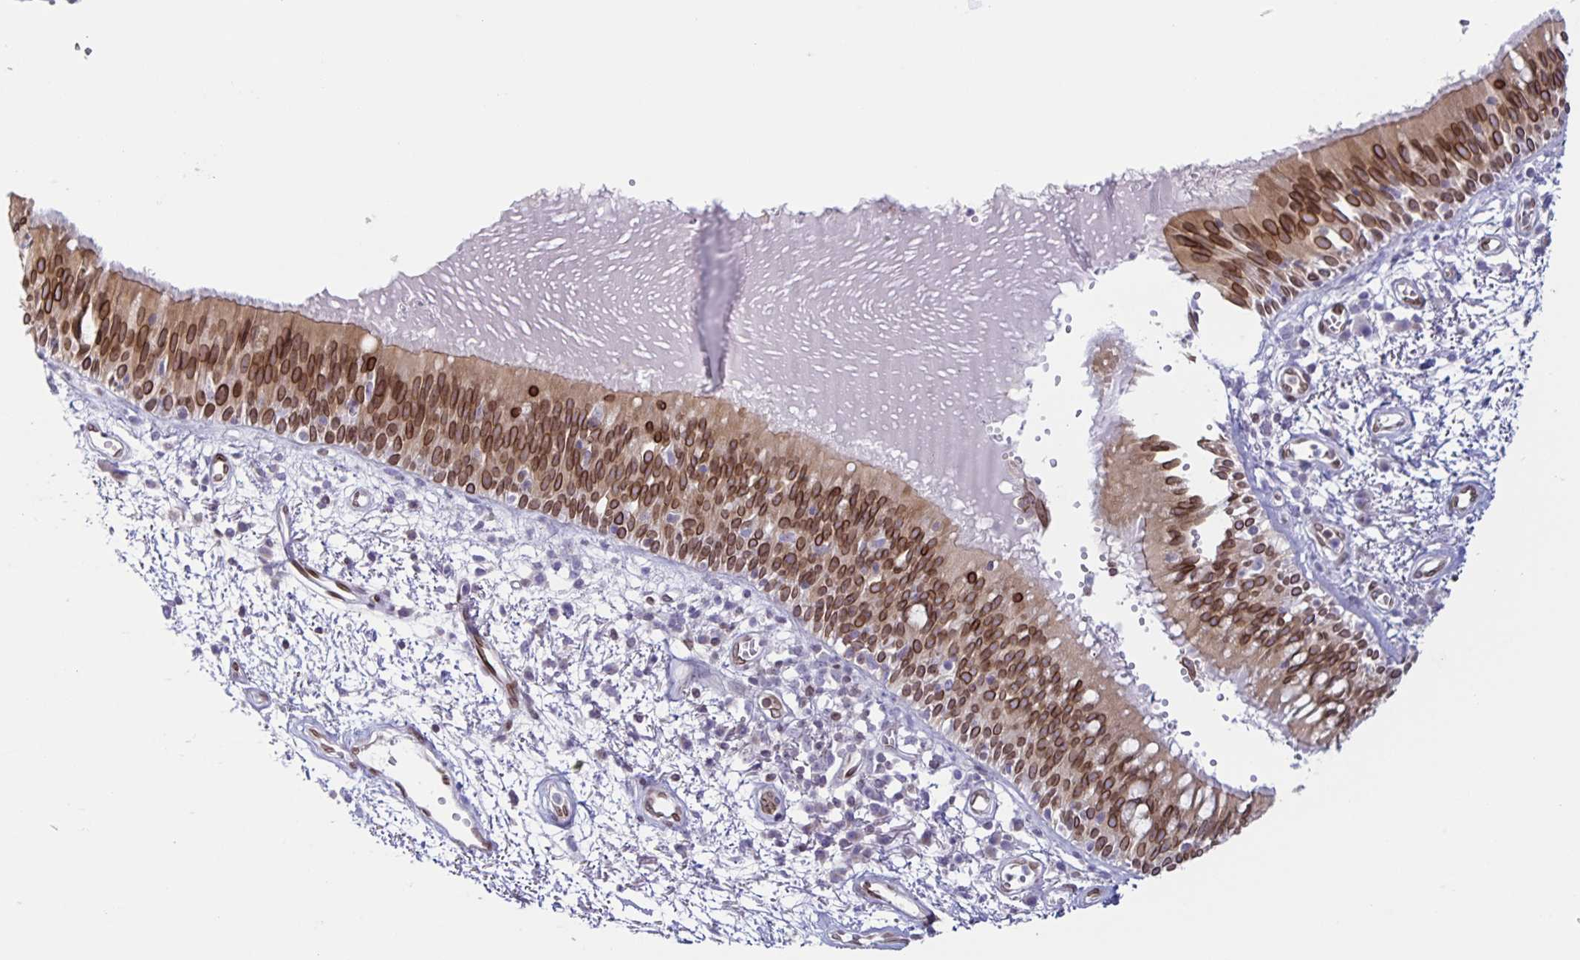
{"staining": {"intensity": "moderate", "quantity": ">75%", "location": "cytoplasmic/membranous,nuclear"}, "tissue": "bronchus", "cell_type": "Respiratory epithelial cells", "image_type": "normal", "snomed": [{"axis": "morphology", "description": "Normal tissue, NOS"}, {"axis": "morphology", "description": "Squamous cell carcinoma, NOS"}, {"axis": "topography", "description": "Cartilage tissue"}, {"axis": "topography", "description": "Bronchus"}, {"axis": "topography", "description": "Lung"}], "caption": "Immunohistochemical staining of benign human bronchus displays moderate cytoplasmic/membranous,nuclear protein expression in approximately >75% of respiratory epithelial cells.", "gene": "SYNE2", "patient": {"sex": "male", "age": 66}}